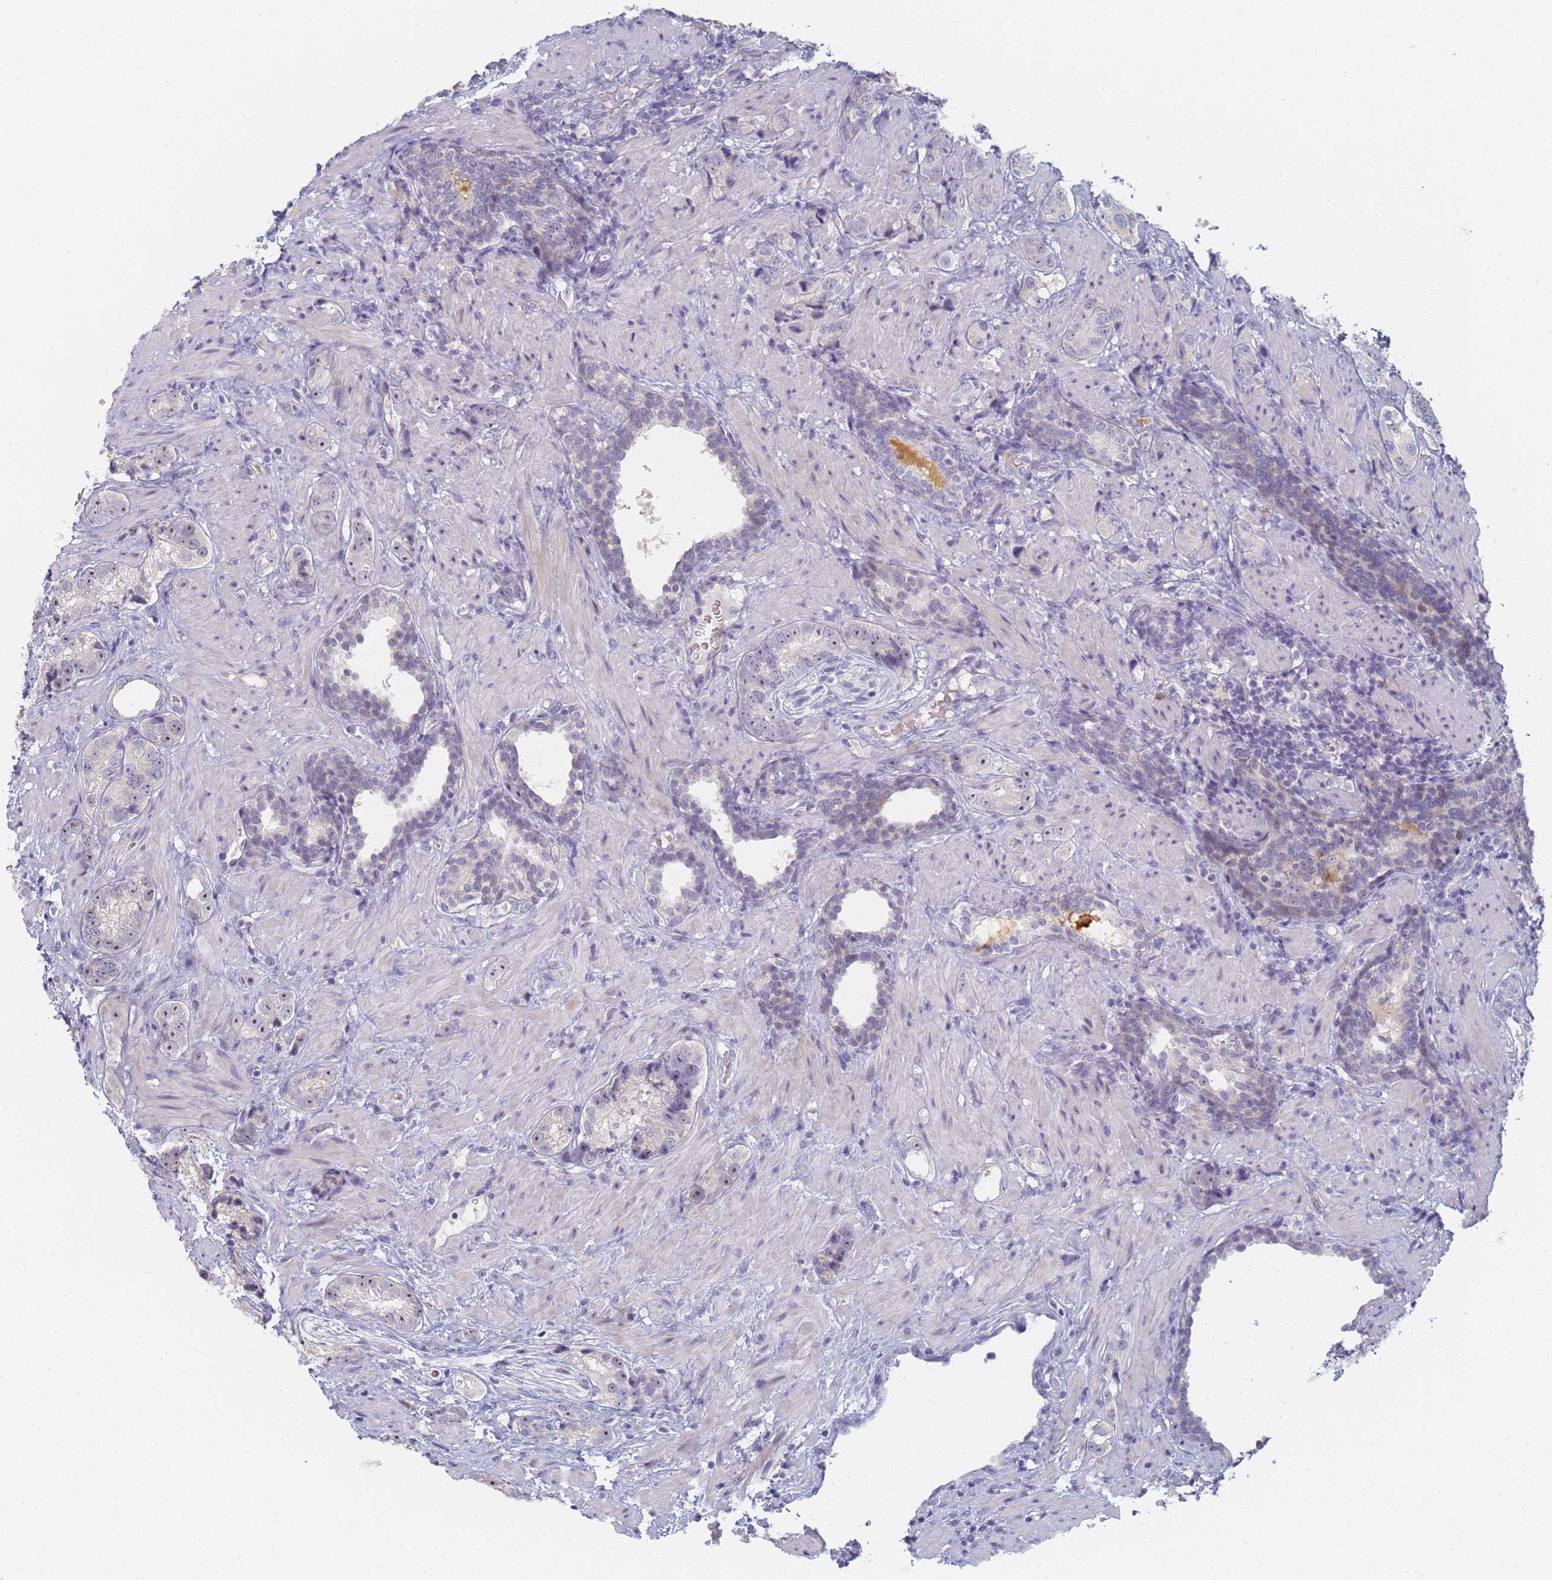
{"staining": {"intensity": "weak", "quantity": ">75%", "location": "nuclear"}, "tissue": "prostate cancer", "cell_type": "Tumor cells", "image_type": "cancer", "snomed": [{"axis": "morphology", "description": "Adenocarcinoma, High grade"}, {"axis": "topography", "description": "Prostate"}], "caption": "Adenocarcinoma (high-grade) (prostate) was stained to show a protein in brown. There is low levels of weak nuclear staining in approximately >75% of tumor cells. Nuclei are stained in blue.", "gene": "SLC38A9", "patient": {"sex": "male", "age": 63}}